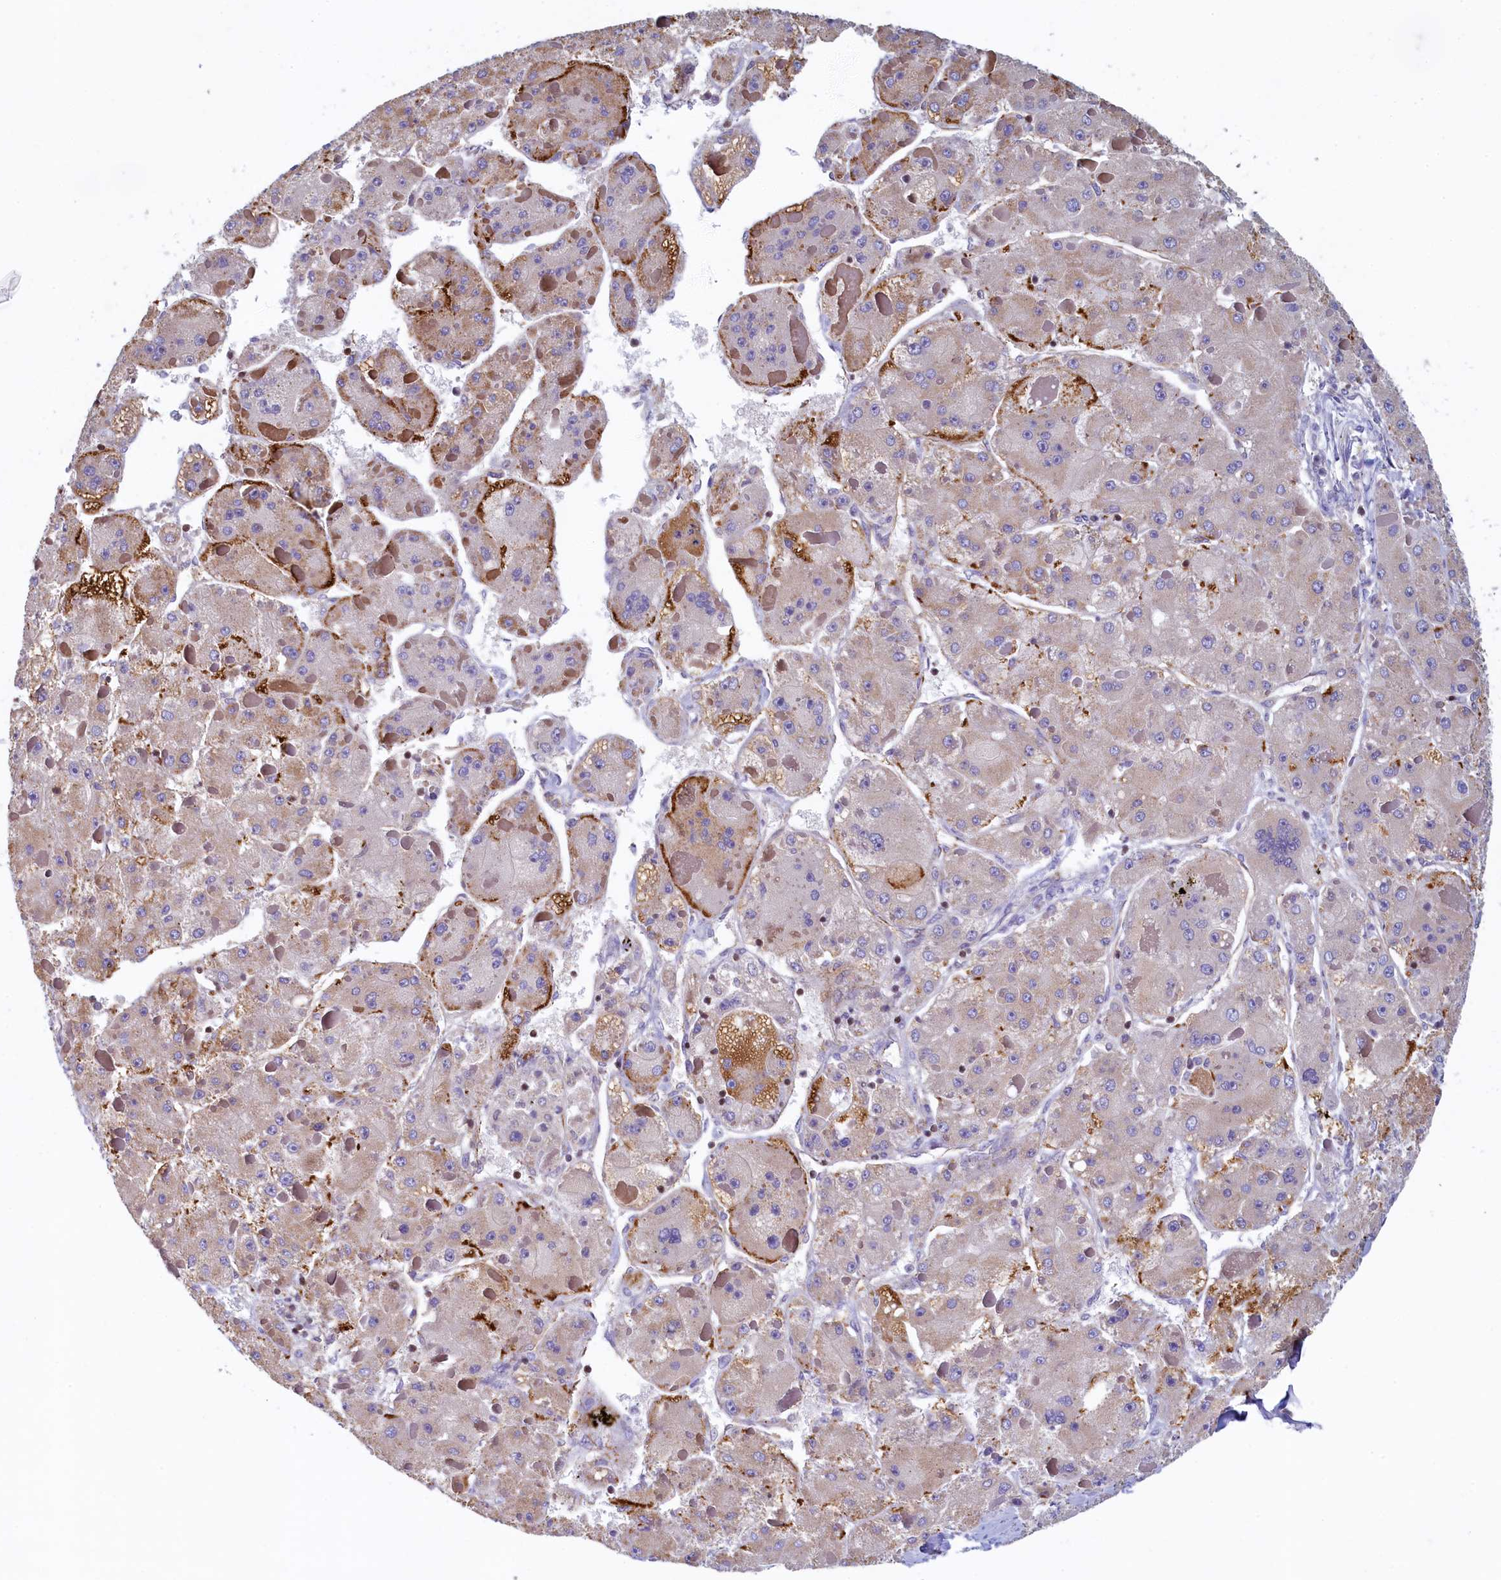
{"staining": {"intensity": "weak", "quantity": "<25%", "location": "cytoplasmic/membranous"}, "tissue": "liver cancer", "cell_type": "Tumor cells", "image_type": "cancer", "snomed": [{"axis": "morphology", "description": "Carcinoma, Hepatocellular, NOS"}, {"axis": "topography", "description": "Liver"}], "caption": "Immunohistochemistry photomicrograph of human hepatocellular carcinoma (liver) stained for a protein (brown), which reveals no expression in tumor cells. (Brightfield microscopy of DAB (3,3'-diaminobenzidine) immunohistochemistry (IHC) at high magnification).", "gene": "TRAF3IP3", "patient": {"sex": "female", "age": 73}}